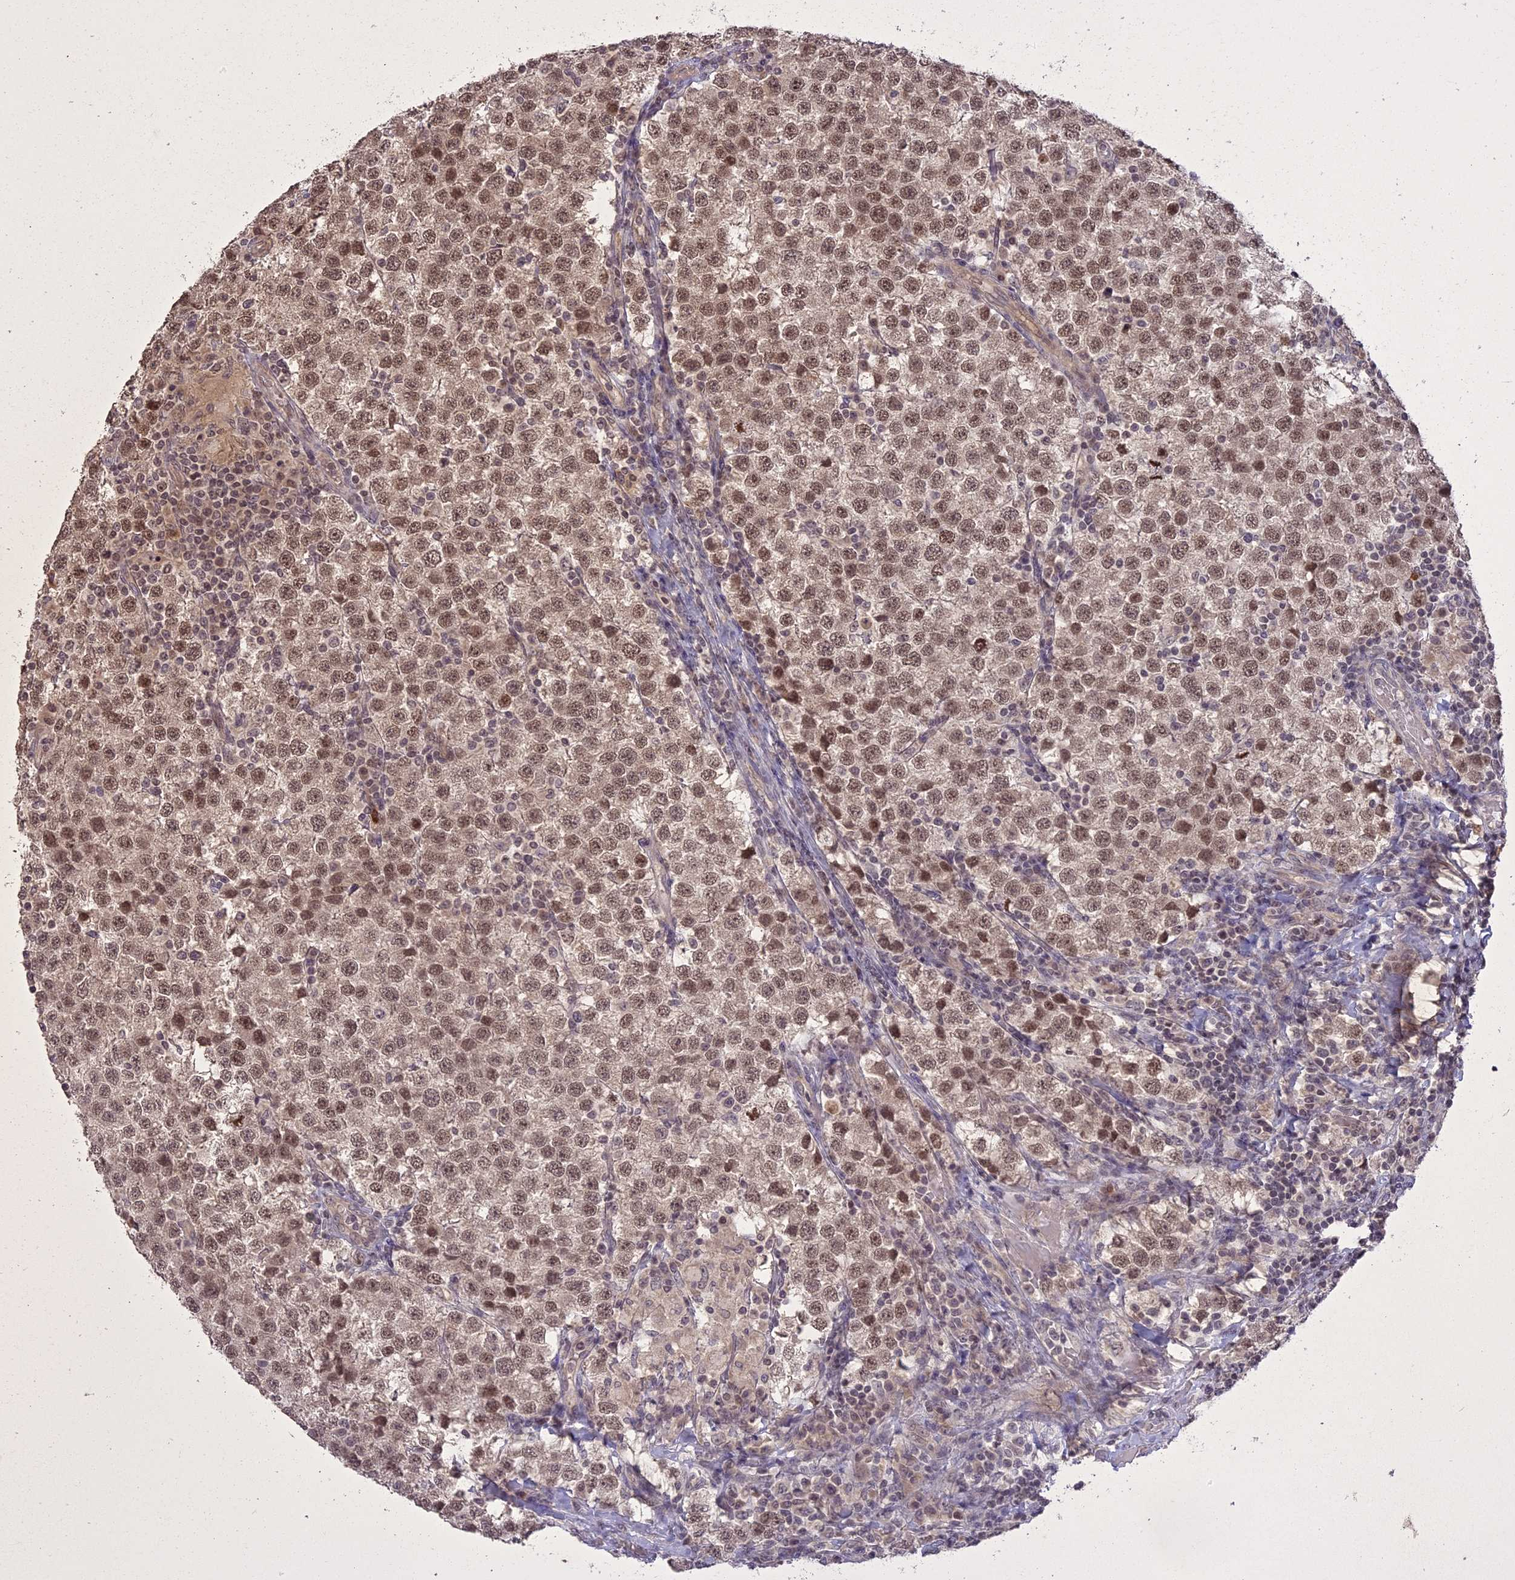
{"staining": {"intensity": "moderate", "quantity": ">75%", "location": "nuclear"}, "tissue": "testis cancer", "cell_type": "Tumor cells", "image_type": "cancer", "snomed": [{"axis": "morphology", "description": "Seminoma, NOS"}, {"axis": "topography", "description": "Testis"}], "caption": "A medium amount of moderate nuclear staining is appreciated in about >75% of tumor cells in testis cancer tissue.", "gene": "ING5", "patient": {"sex": "male", "age": 34}}